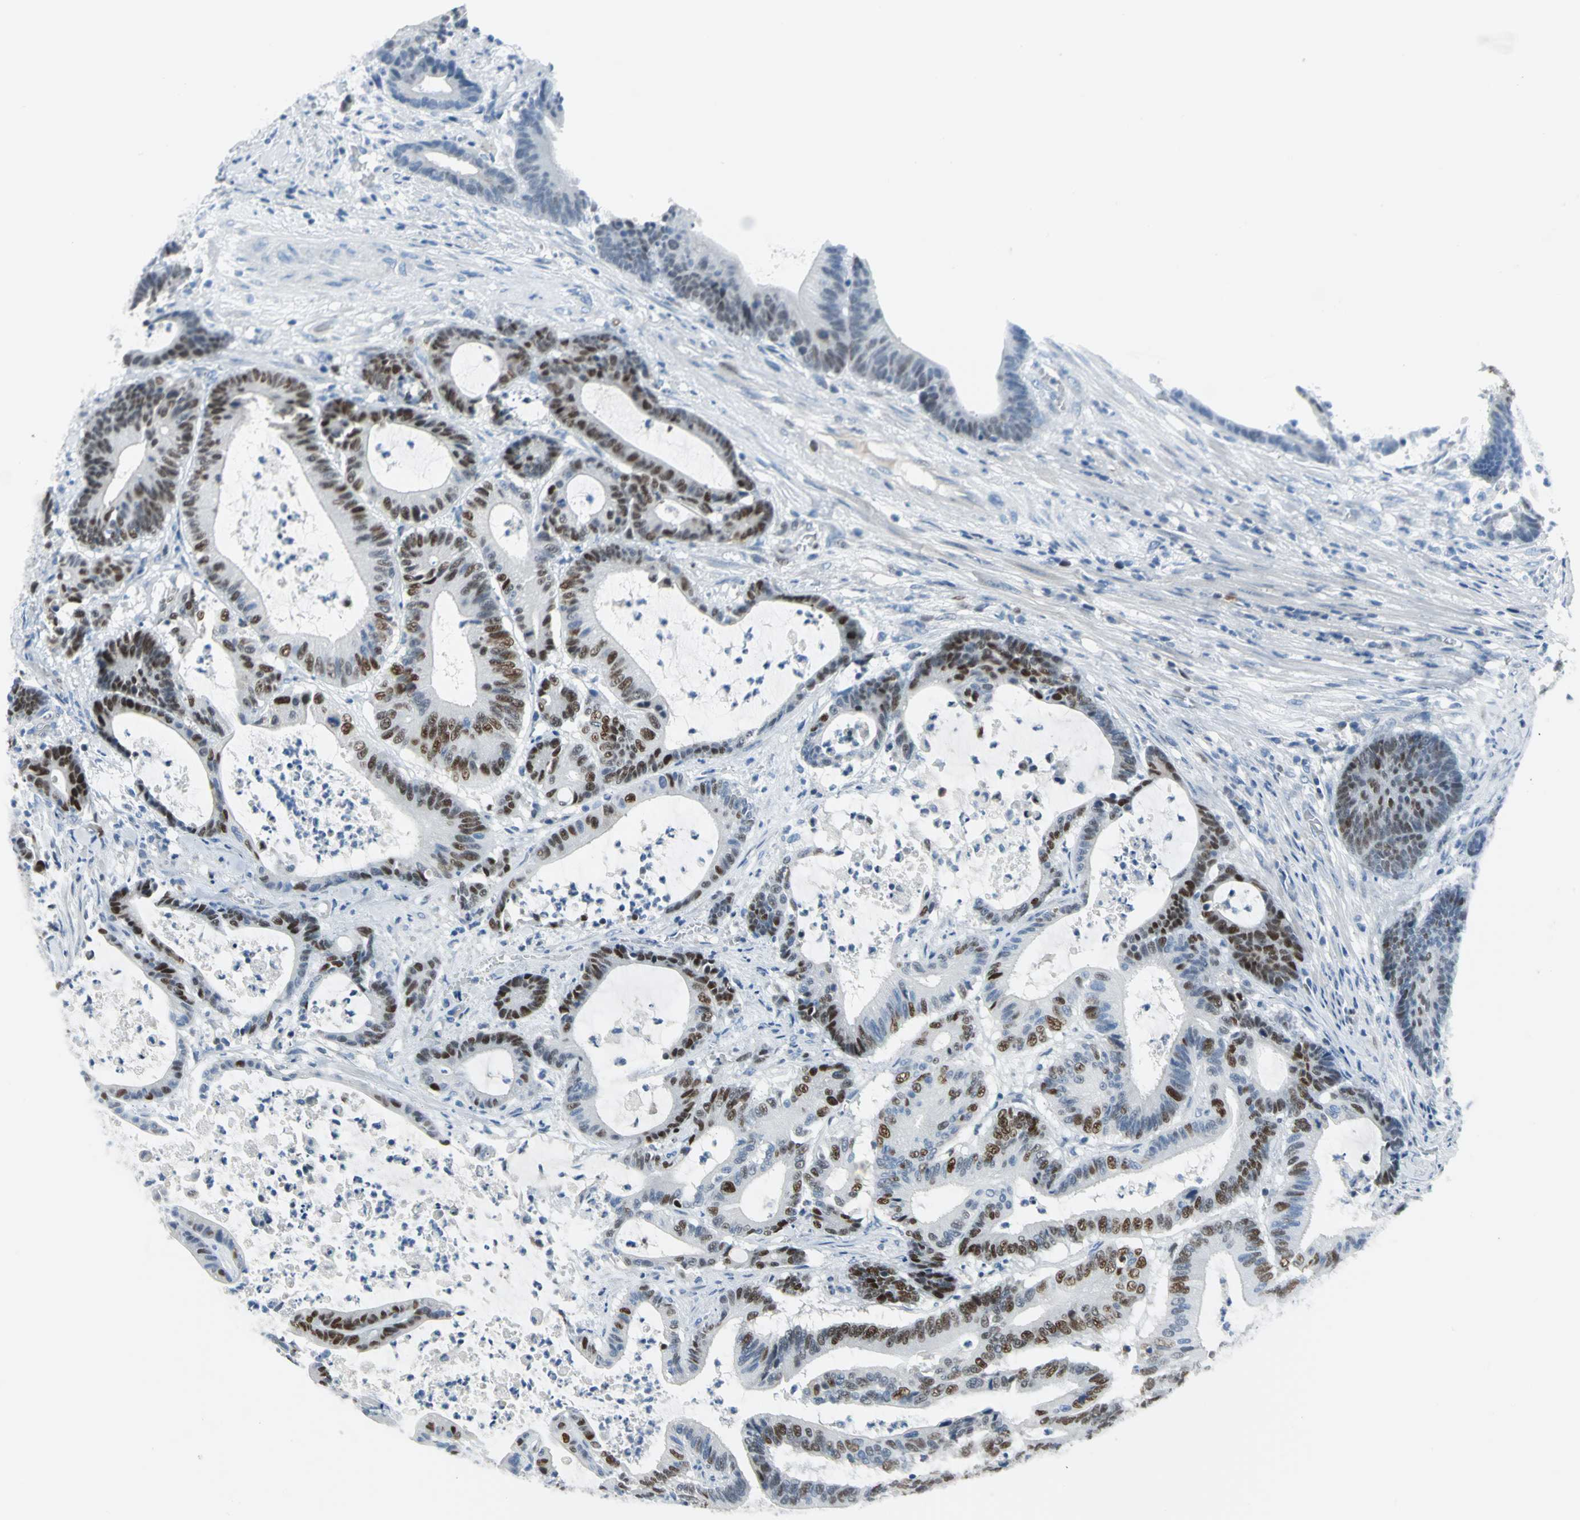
{"staining": {"intensity": "strong", "quantity": "25%-75%", "location": "nuclear"}, "tissue": "colorectal cancer", "cell_type": "Tumor cells", "image_type": "cancer", "snomed": [{"axis": "morphology", "description": "Adenocarcinoma, NOS"}, {"axis": "topography", "description": "Colon"}], "caption": "Tumor cells reveal high levels of strong nuclear expression in approximately 25%-75% of cells in colorectal adenocarcinoma. (Brightfield microscopy of DAB IHC at high magnification).", "gene": "MCM3", "patient": {"sex": "female", "age": 84}}